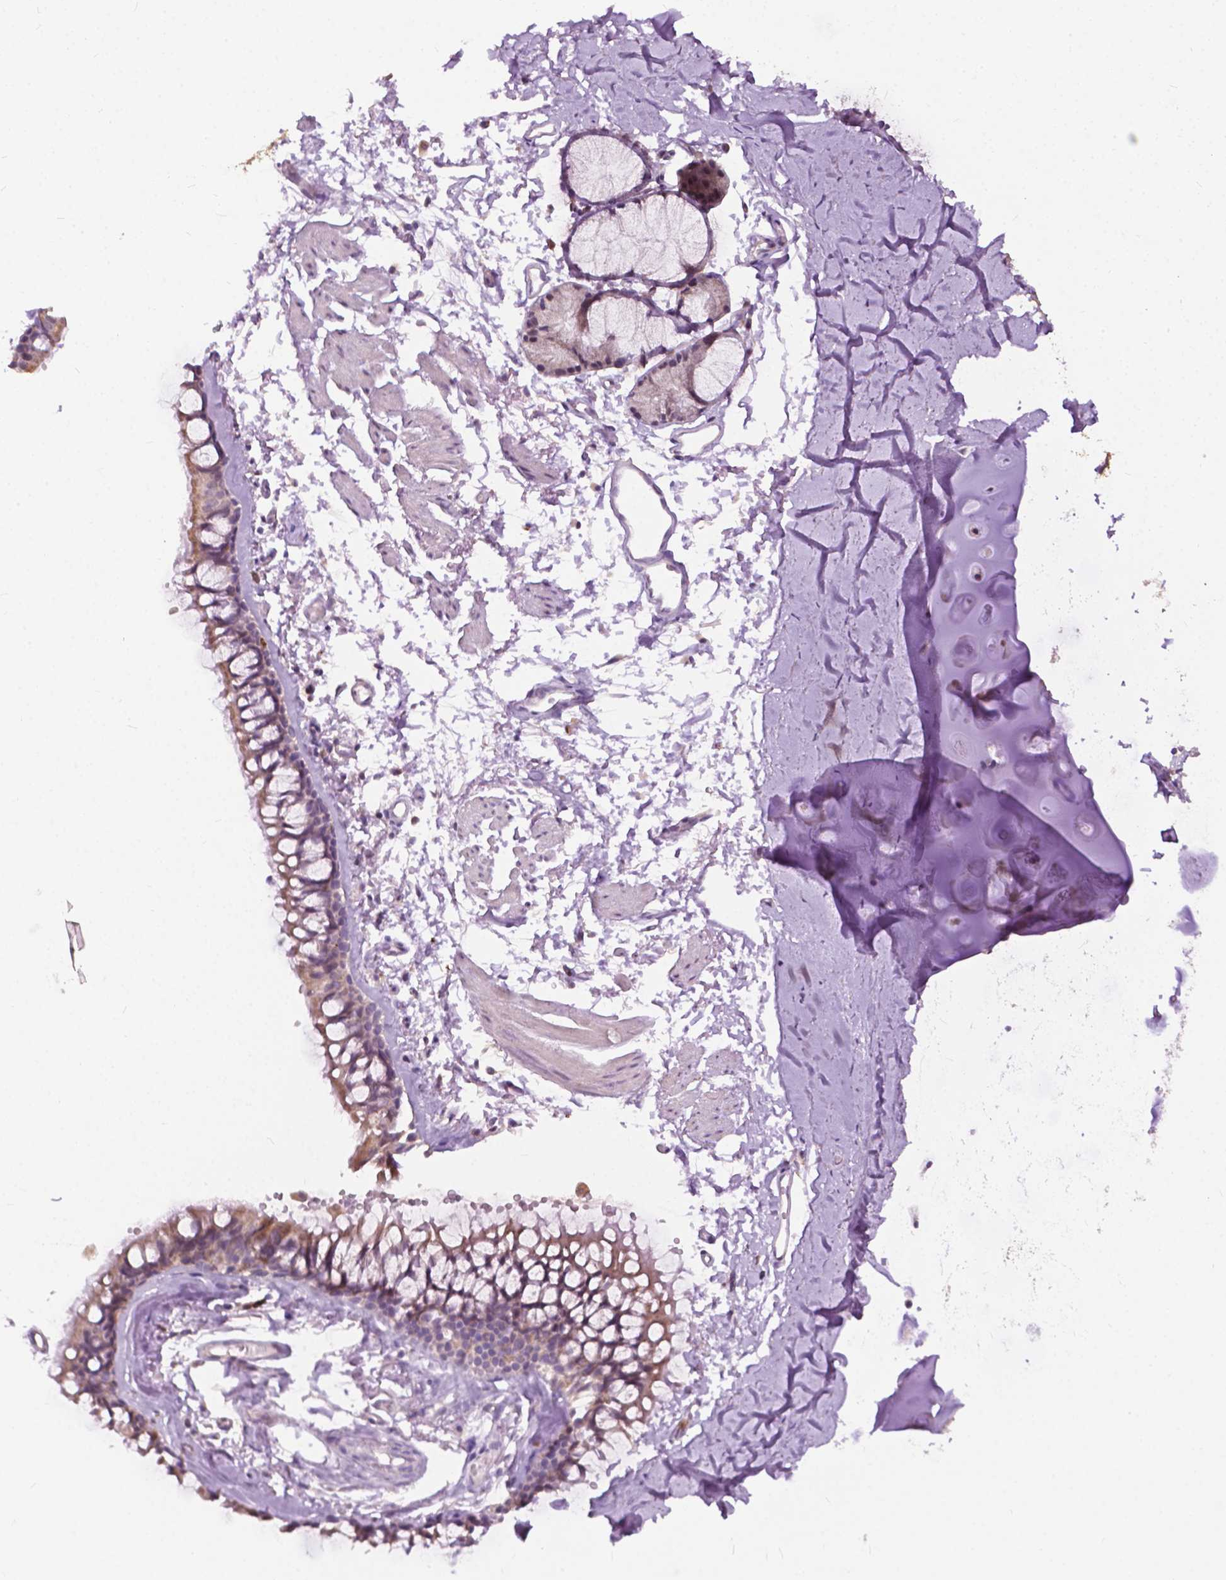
{"staining": {"intensity": "weak", "quantity": "<25%", "location": "cytoplasmic/membranous"}, "tissue": "adipose tissue", "cell_type": "Adipocytes", "image_type": "normal", "snomed": [{"axis": "morphology", "description": "Normal tissue, NOS"}, {"axis": "topography", "description": "Cartilage tissue"}, {"axis": "topography", "description": "Bronchus"}], "caption": "Human adipose tissue stained for a protein using immunohistochemistry (IHC) exhibits no expression in adipocytes.", "gene": "TTC9B", "patient": {"sex": "female", "age": 79}}